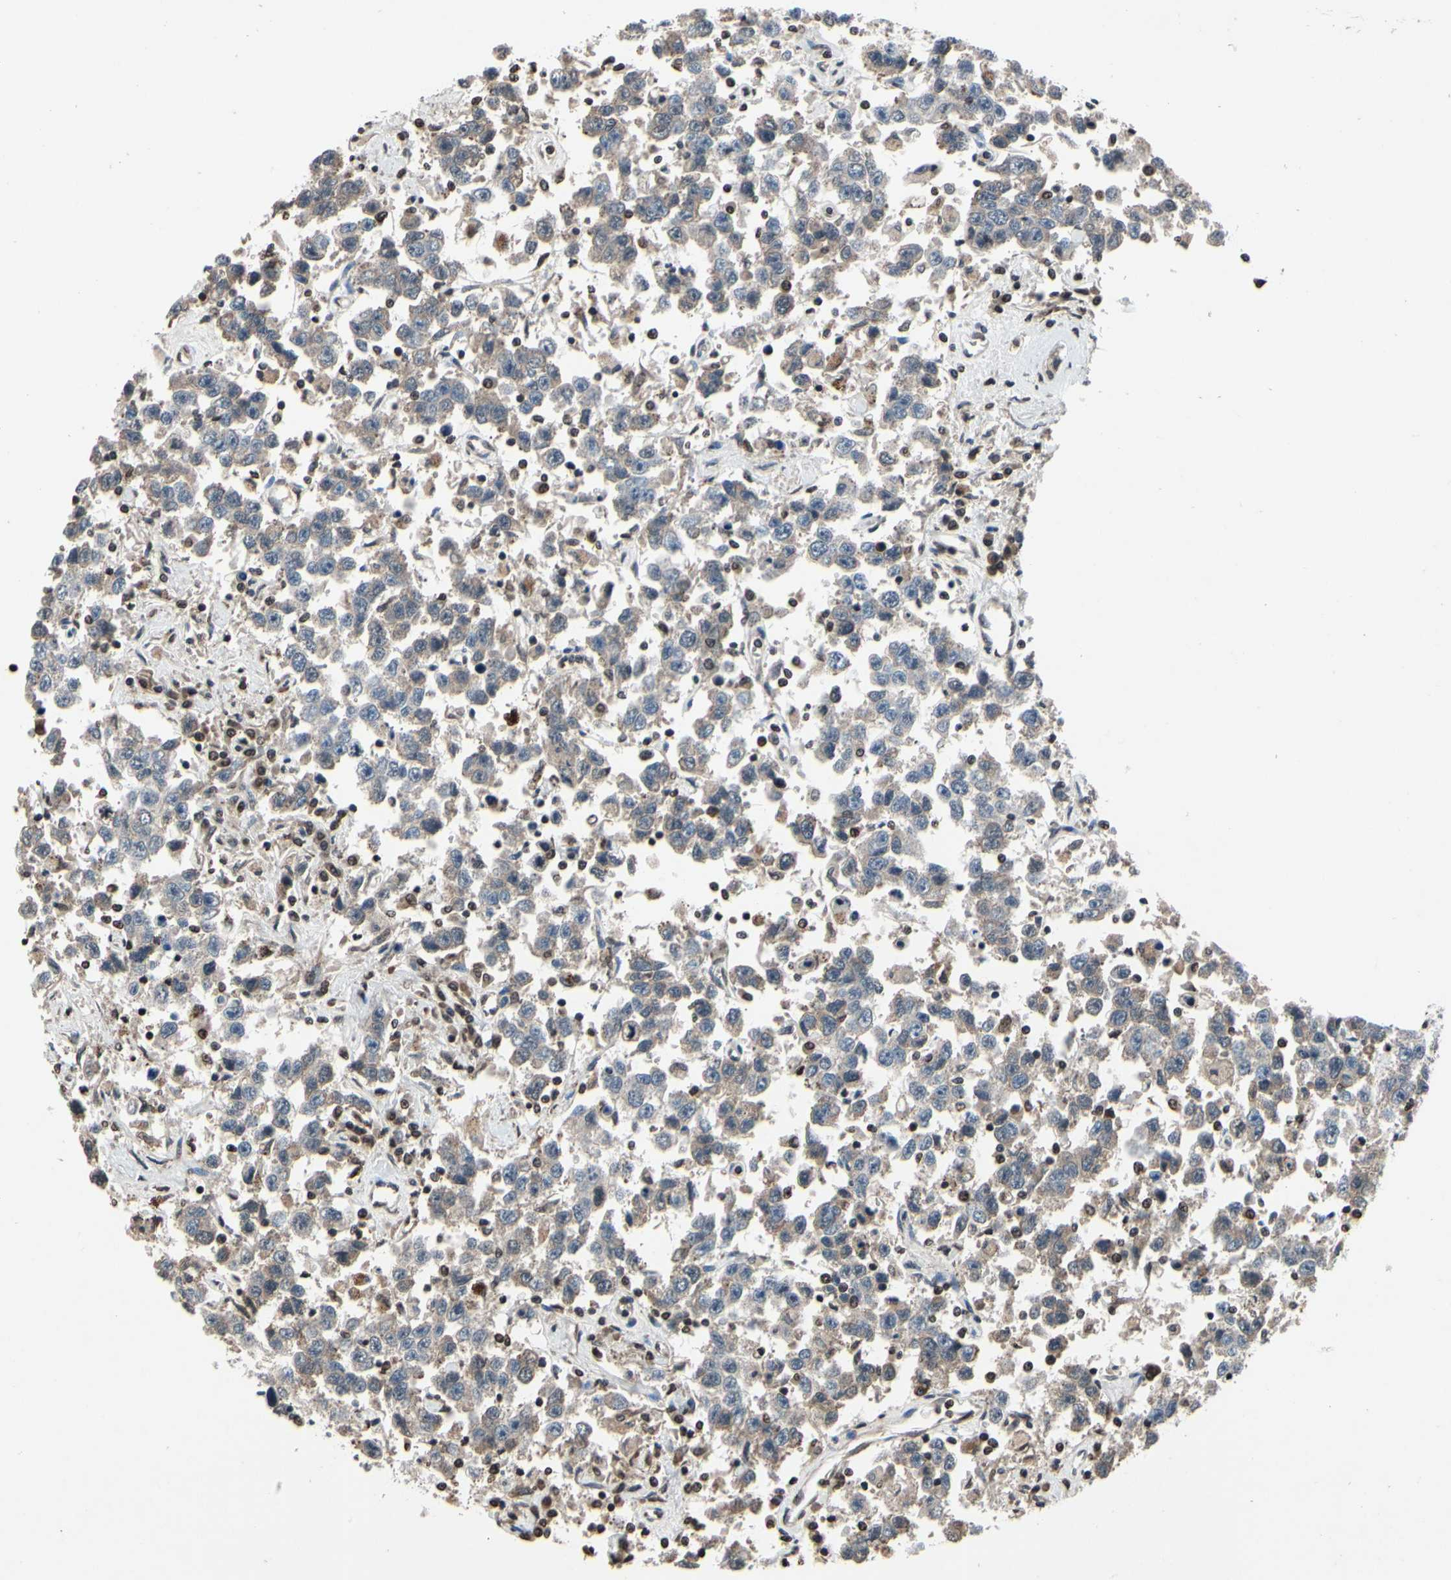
{"staining": {"intensity": "weak", "quantity": "25%-75%", "location": "cytoplasmic/membranous"}, "tissue": "testis cancer", "cell_type": "Tumor cells", "image_type": "cancer", "snomed": [{"axis": "morphology", "description": "Seminoma, NOS"}, {"axis": "topography", "description": "Testis"}], "caption": "High-magnification brightfield microscopy of testis cancer (seminoma) stained with DAB (brown) and counterstained with hematoxylin (blue). tumor cells exhibit weak cytoplasmic/membranous expression is seen in approximately25%-75% of cells.", "gene": "HIPK2", "patient": {"sex": "male", "age": 41}}